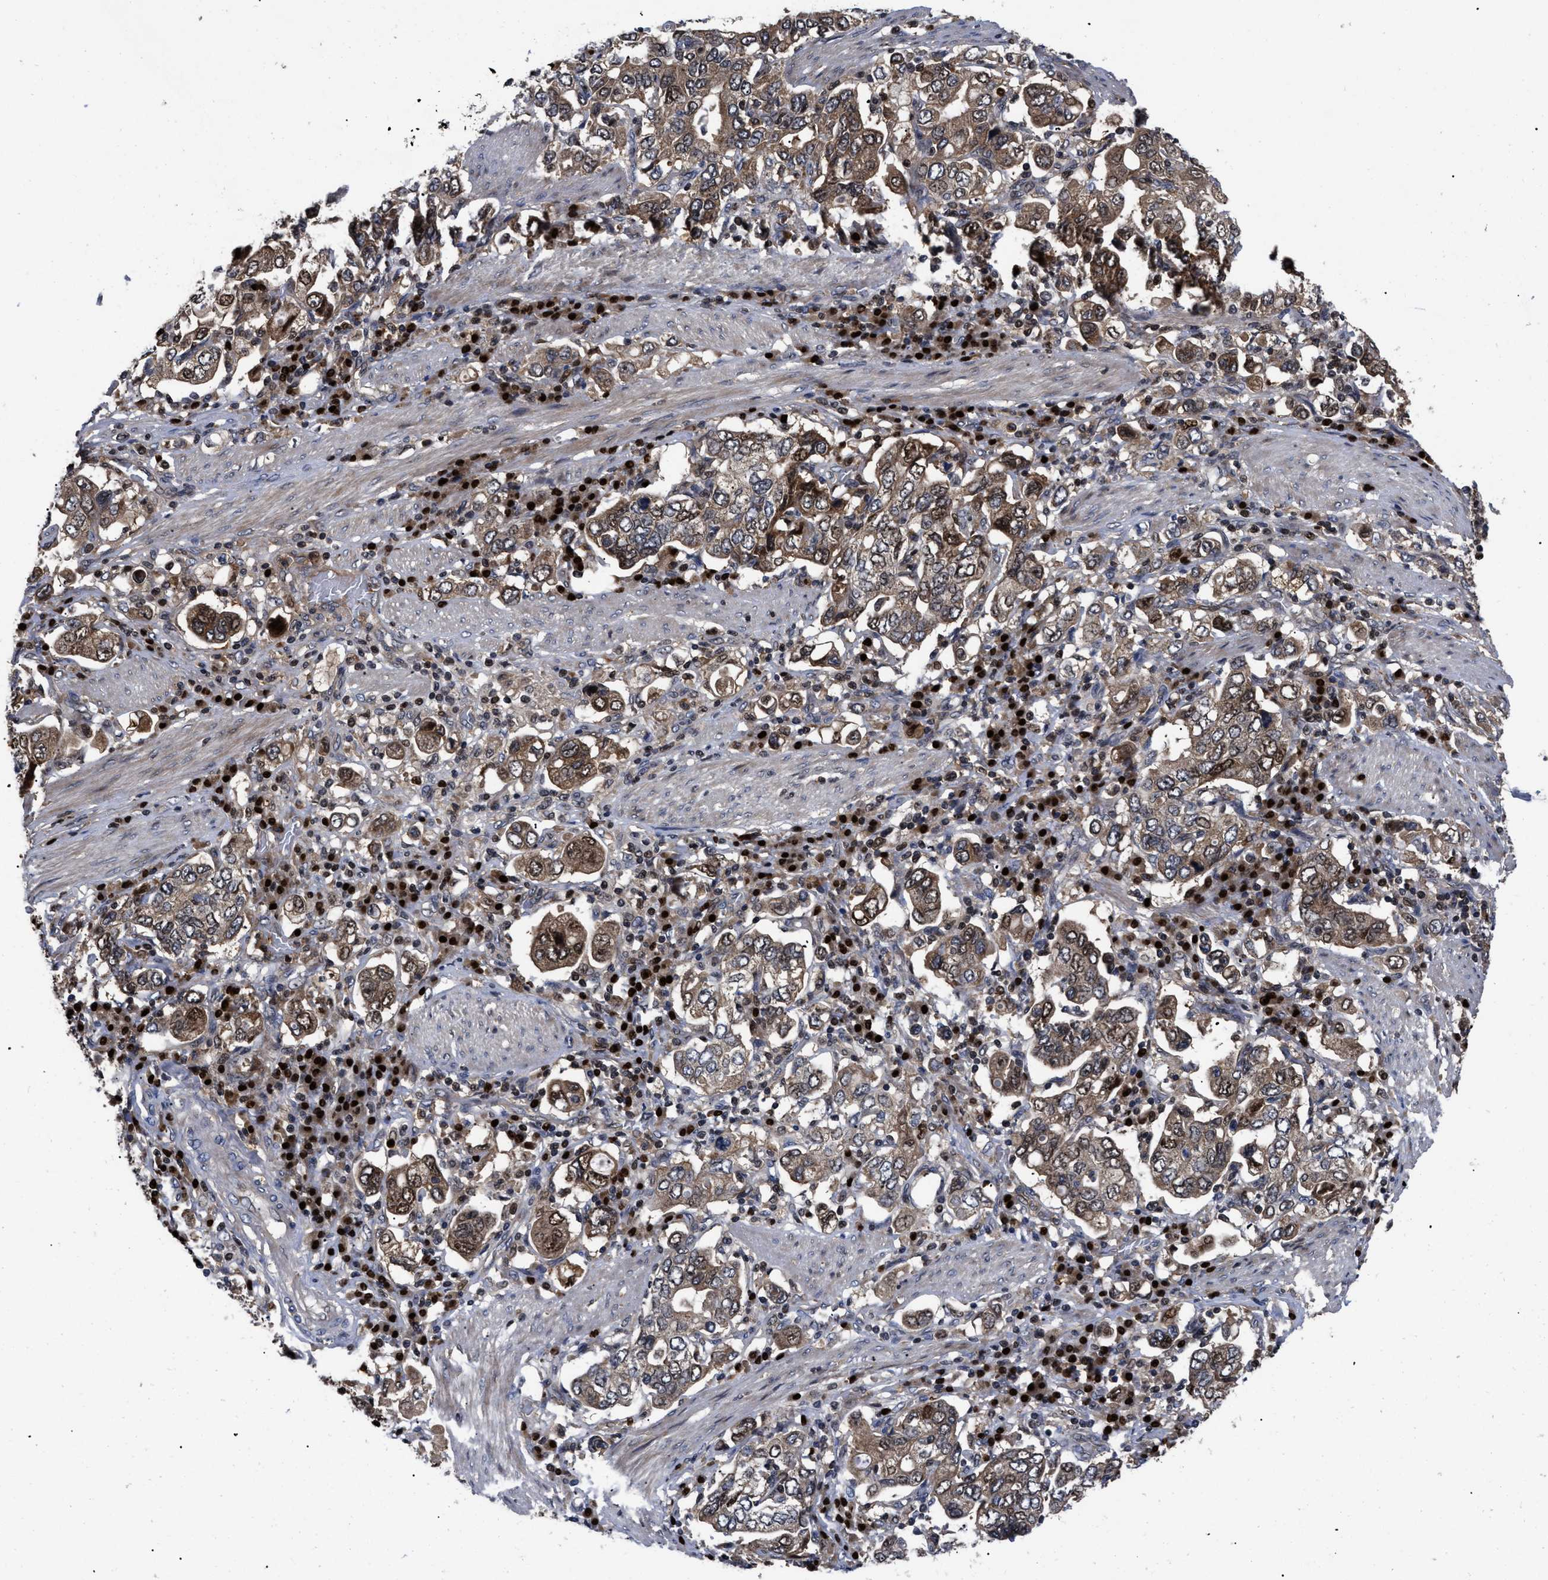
{"staining": {"intensity": "moderate", "quantity": ">75%", "location": "cytoplasmic/membranous,nuclear"}, "tissue": "stomach cancer", "cell_type": "Tumor cells", "image_type": "cancer", "snomed": [{"axis": "morphology", "description": "Adenocarcinoma, NOS"}, {"axis": "topography", "description": "Stomach, upper"}], "caption": "Human stomach cancer stained for a protein (brown) demonstrates moderate cytoplasmic/membranous and nuclear positive positivity in about >75% of tumor cells.", "gene": "FAM200A", "patient": {"sex": "male", "age": 62}}